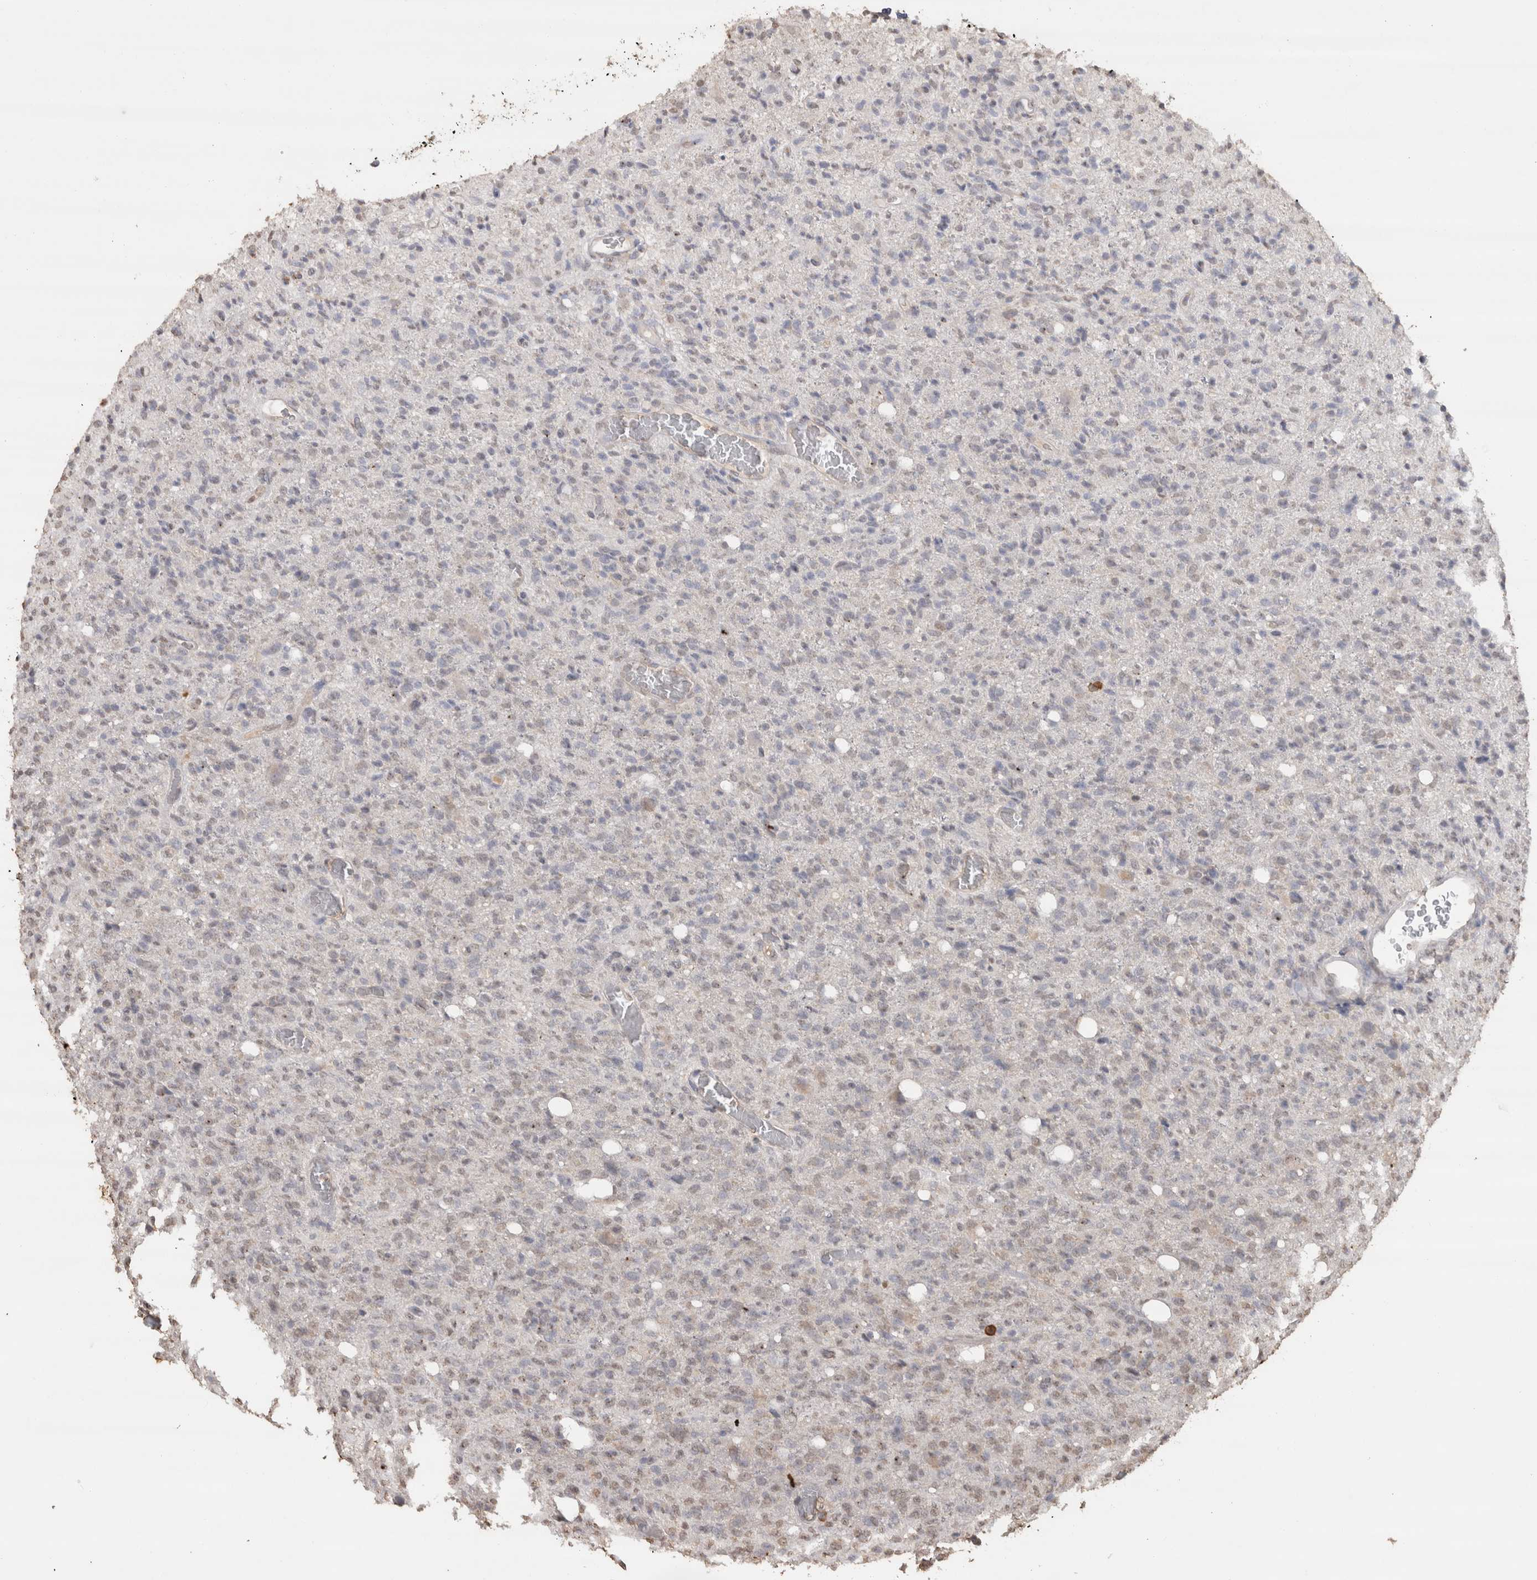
{"staining": {"intensity": "weak", "quantity": "<25%", "location": "nuclear"}, "tissue": "glioma", "cell_type": "Tumor cells", "image_type": "cancer", "snomed": [{"axis": "morphology", "description": "Glioma, malignant, High grade"}, {"axis": "topography", "description": "Brain"}], "caption": "IHC of human high-grade glioma (malignant) exhibits no expression in tumor cells.", "gene": "CRELD2", "patient": {"sex": "female", "age": 57}}